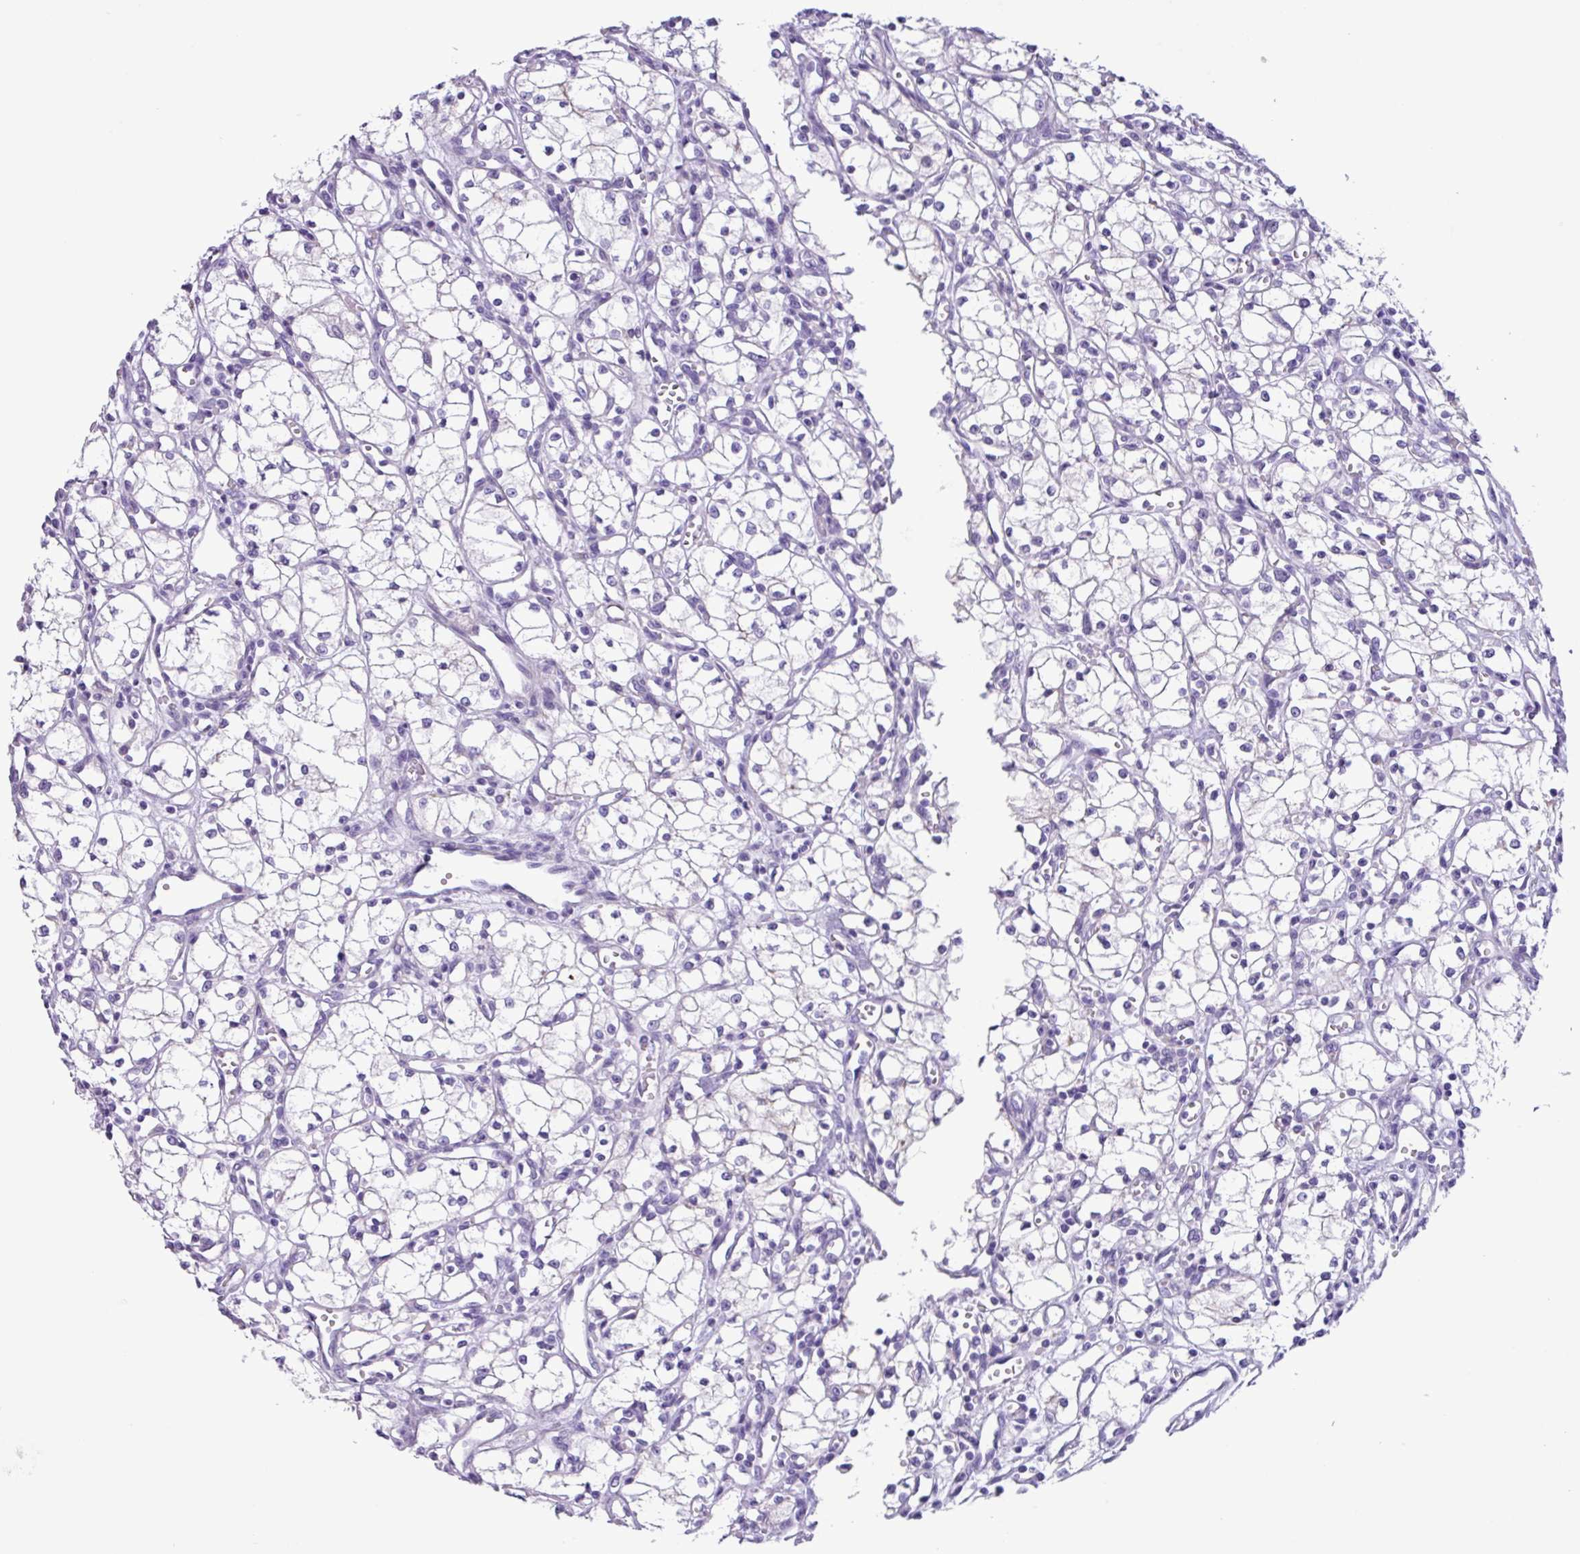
{"staining": {"intensity": "negative", "quantity": "none", "location": "none"}, "tissue": "renal cancer", "cell_type": "Tumor cells", "image_type": "cancer", "snomed": [{"axis": "morphology", "description": "Adenocarcinoma, NOS"}, {"axis": "topography", "description": "Kidney"}], "caption": "DAB (3,3'-diaminobenzidine) immunohistochemical staining of renal cancer (adenocarcinoma) displays no significant expression in tumor cells.", "gene": "CYSTM1", "patient": {"sex": "male", "age": 59}}